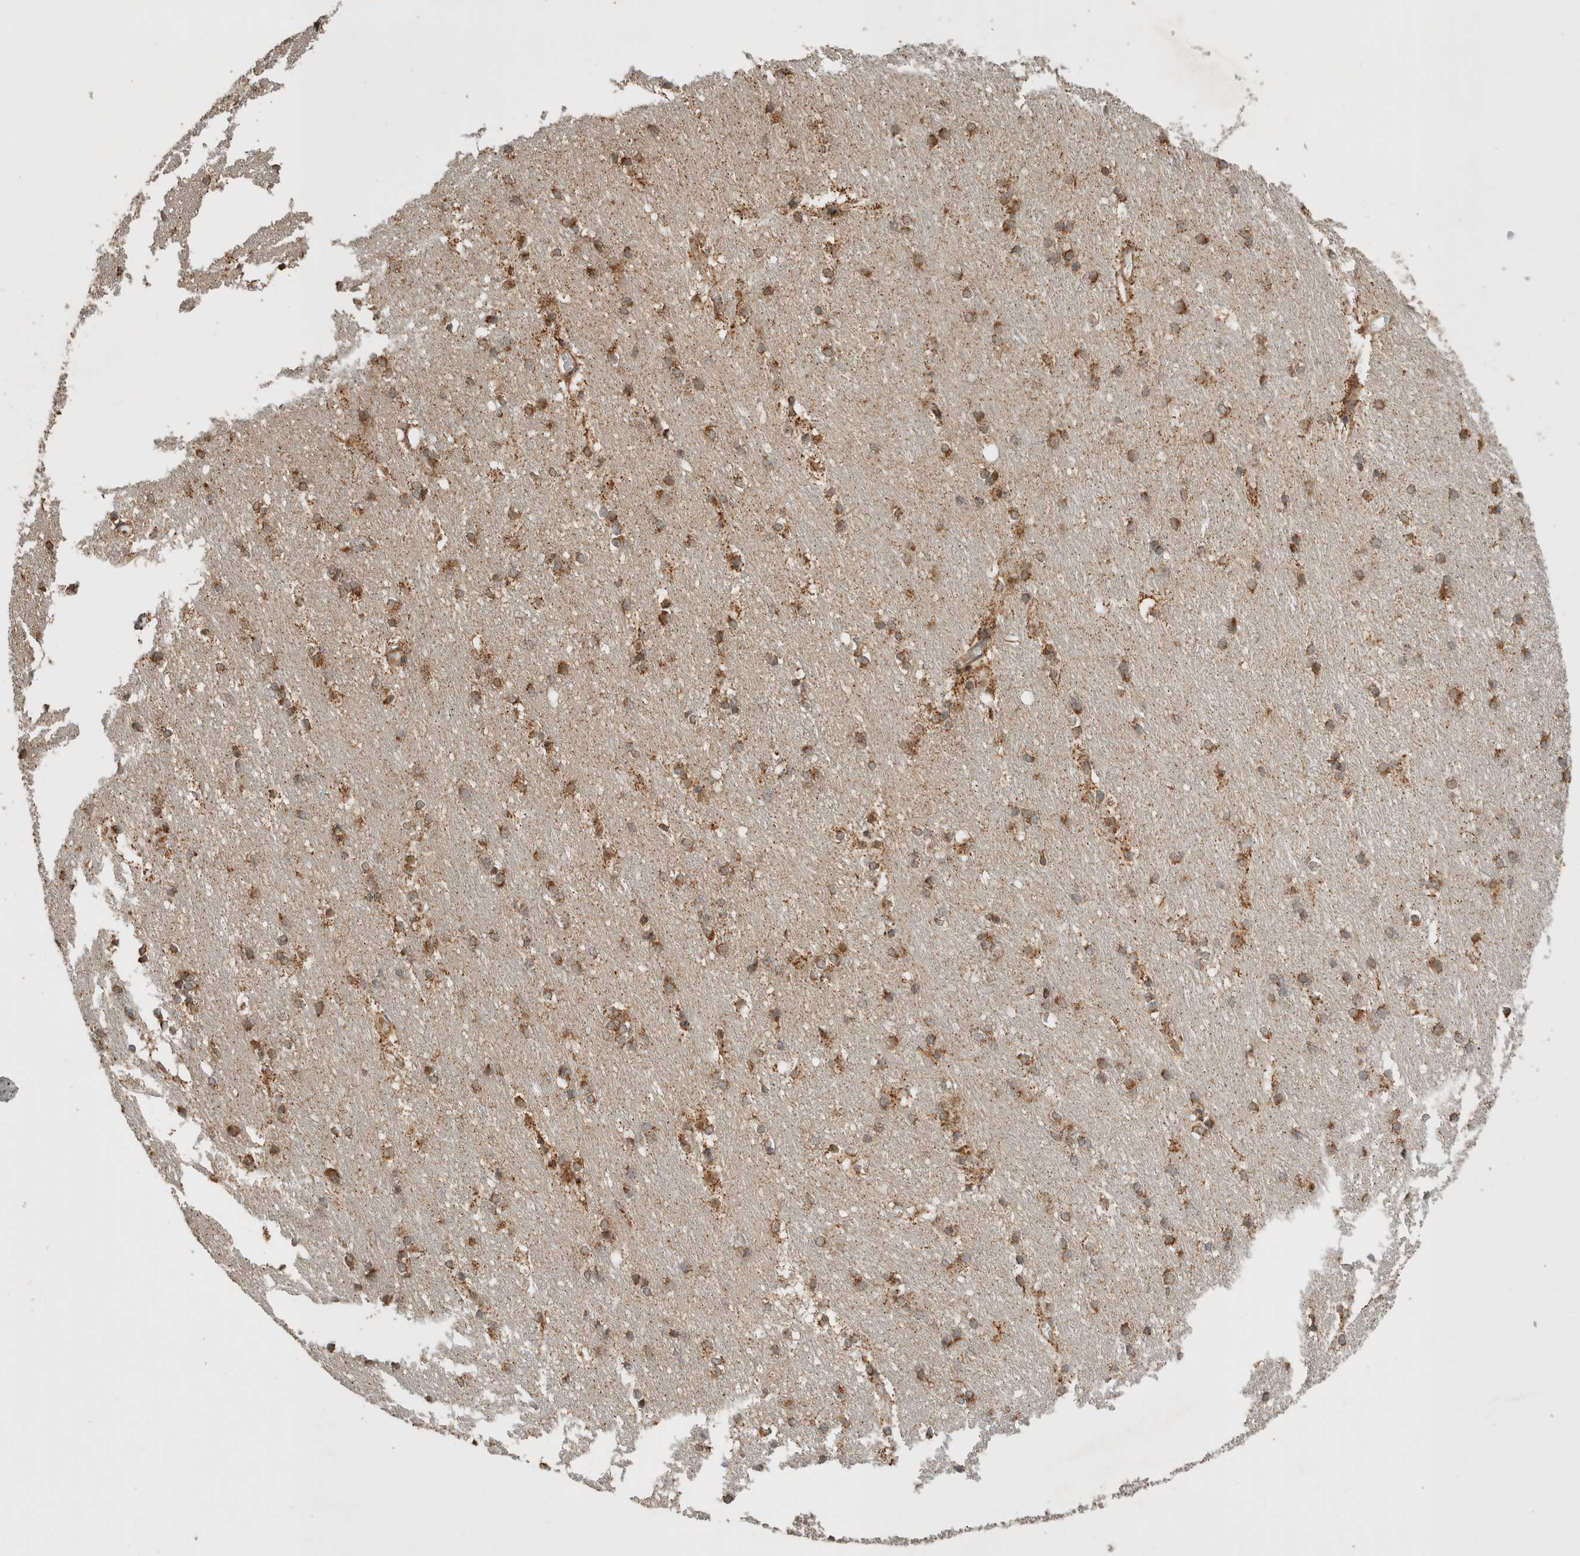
{"staining": {"intensity": "moderate", "quantity": ">75%", "location": "cytoplasmic/membranous"}, "tissue": "caudate", "cell_type": "Glial cells", "image_type": "normal", "snomed": [{"axis": "morphology", "description": "Normal tissue, NOS"}, {"axis": "topography", "description": "Lateral ventricle wall"}], "caption": "A brown stain shows moderate cytoplasmic/membranous staining of a protein in glial cells of normal human caudate.", "gene": "EIF2B3", "patient": {"sex": "female", "age": 19}}